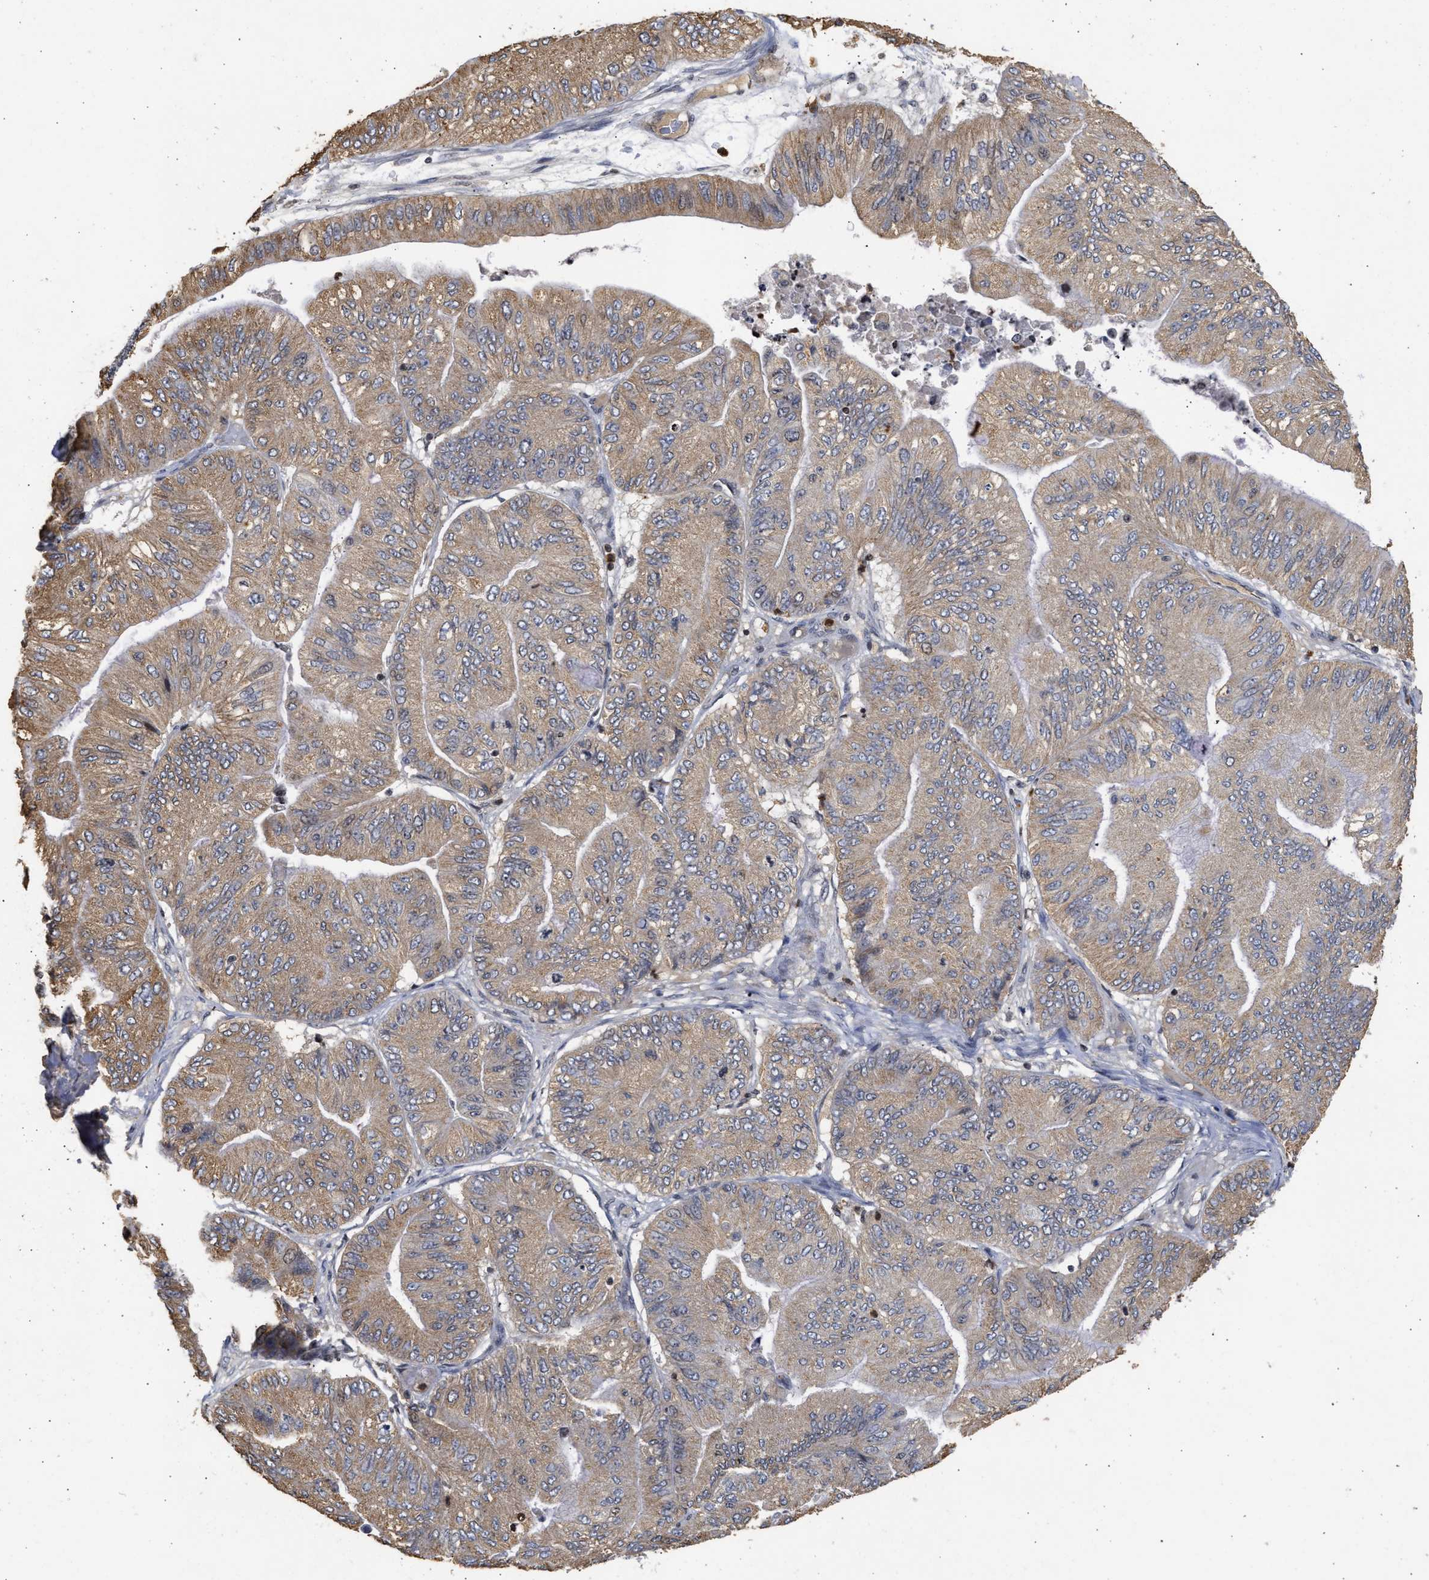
{"staining": {"intensity": "weak", "quantity": ">75%", "location": "cytoplasmic/membranous,nuclear"}, "tissue": "ovarian cancer", "cell_type": "Tumor cells", "image_type": "cancer", "snomed": [{"axis": "morphology", "description": "Cystadenocarcinoma, mucinous, NOS"}, {"axis": "topography", "description": "Ovary"}], "caption": "Weak cytoplasmic/membranous and nuclear protein staining is appreciated in approximately >75% of tumor cells in ovarian mucinous cystadenocarcinoma.", "gene": "ENSG00000142539", "patient": {"sex": "female", "age": 61}}